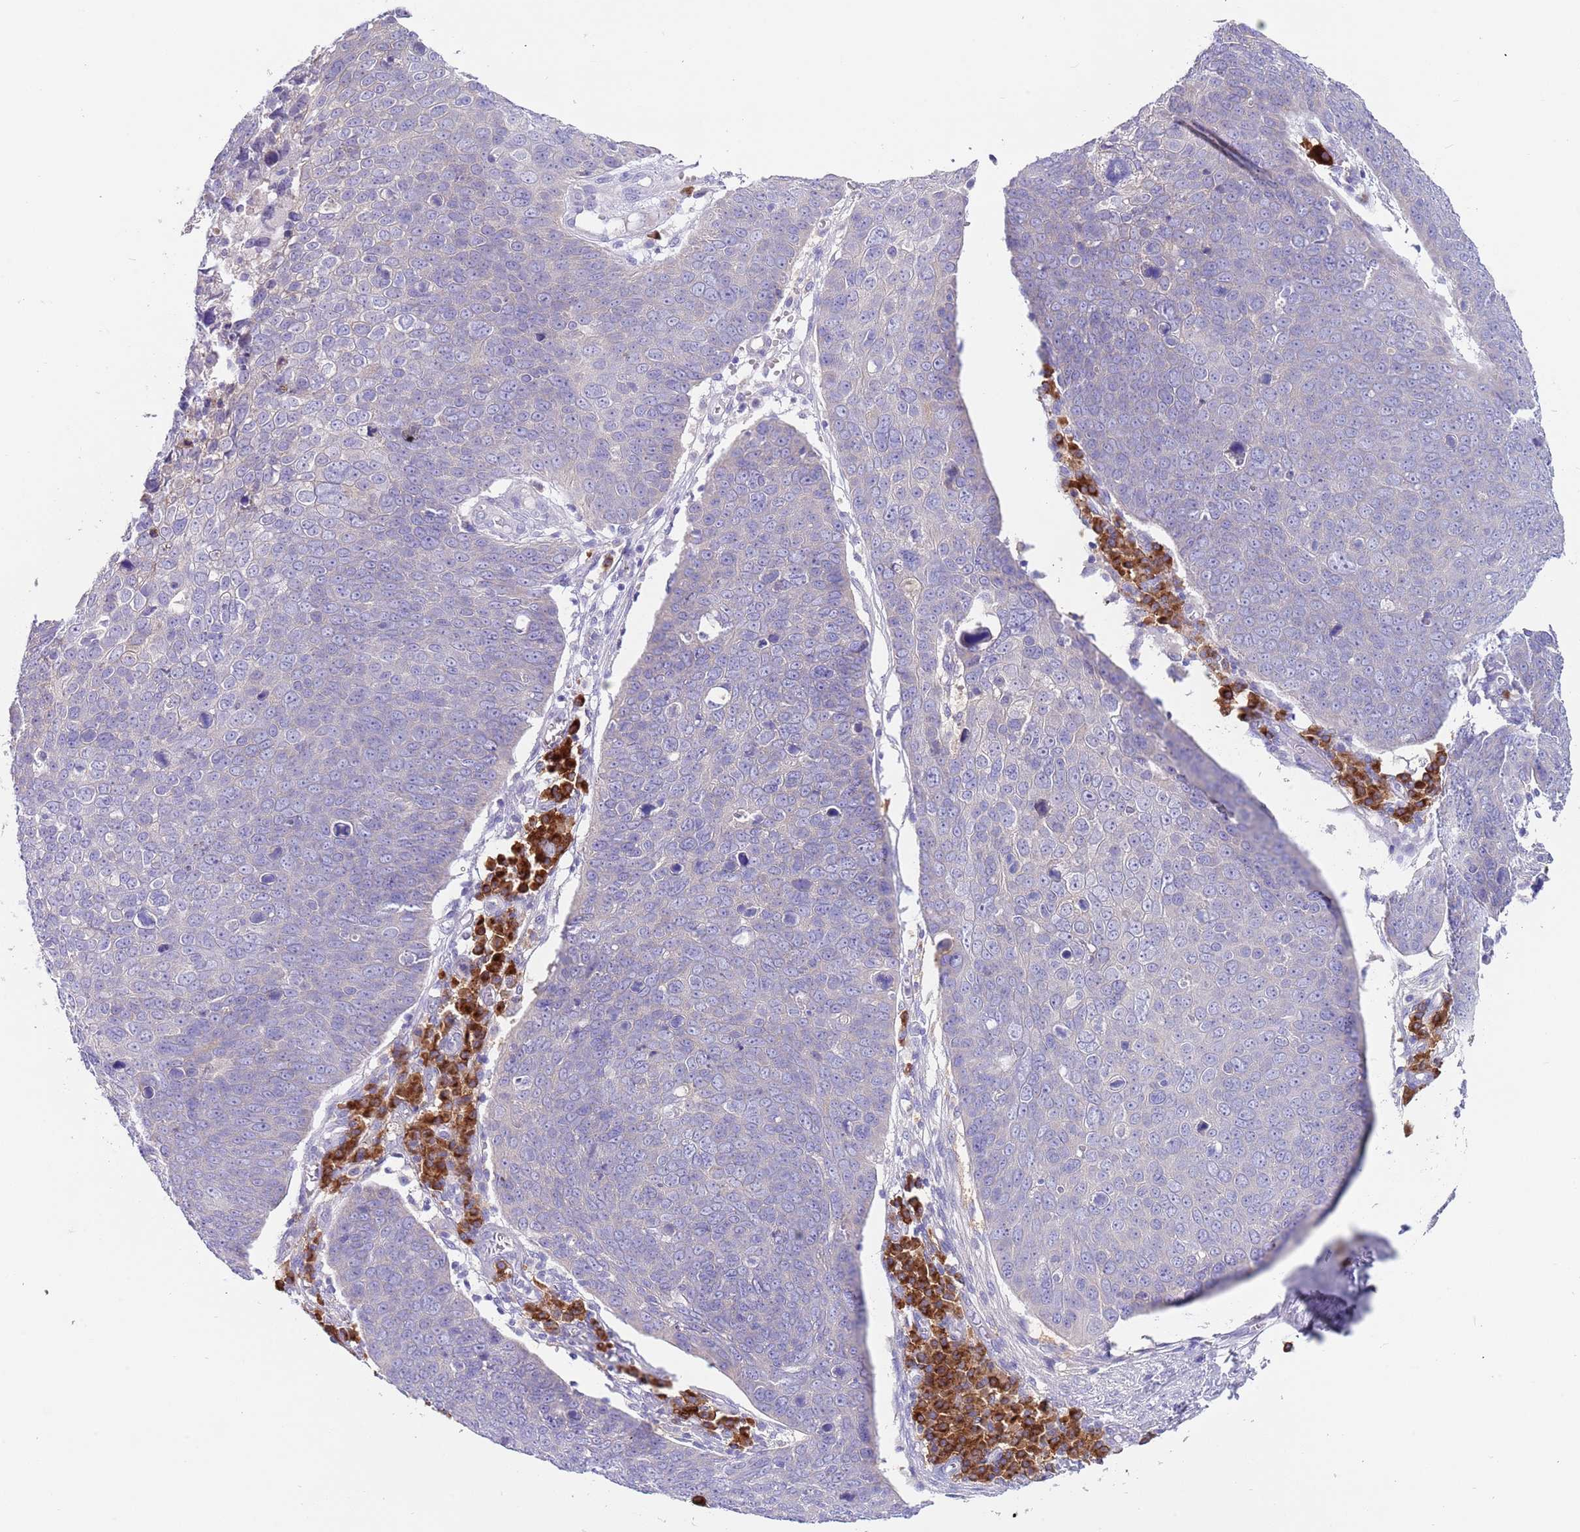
{"staining": {"intensity": "negative", "quantity": "none", "location": "none"}, "tissue": "skin cancer", "cell_type": "Tumor cells", "image_type": "cancer", "snomed": [{"axis": "morphology", "description": "Squamous cell carcinoma, NOS"}, {"axis": "topography", "description": "Skin"}], "caption": "High power microscopy micrograph of an IHC photomicrograph of skin squamous cell carcinoma, revealing no significant positivity in tumor cells.", "gene": "TYW1", "patient": {"sex": "male", "age": 71}}